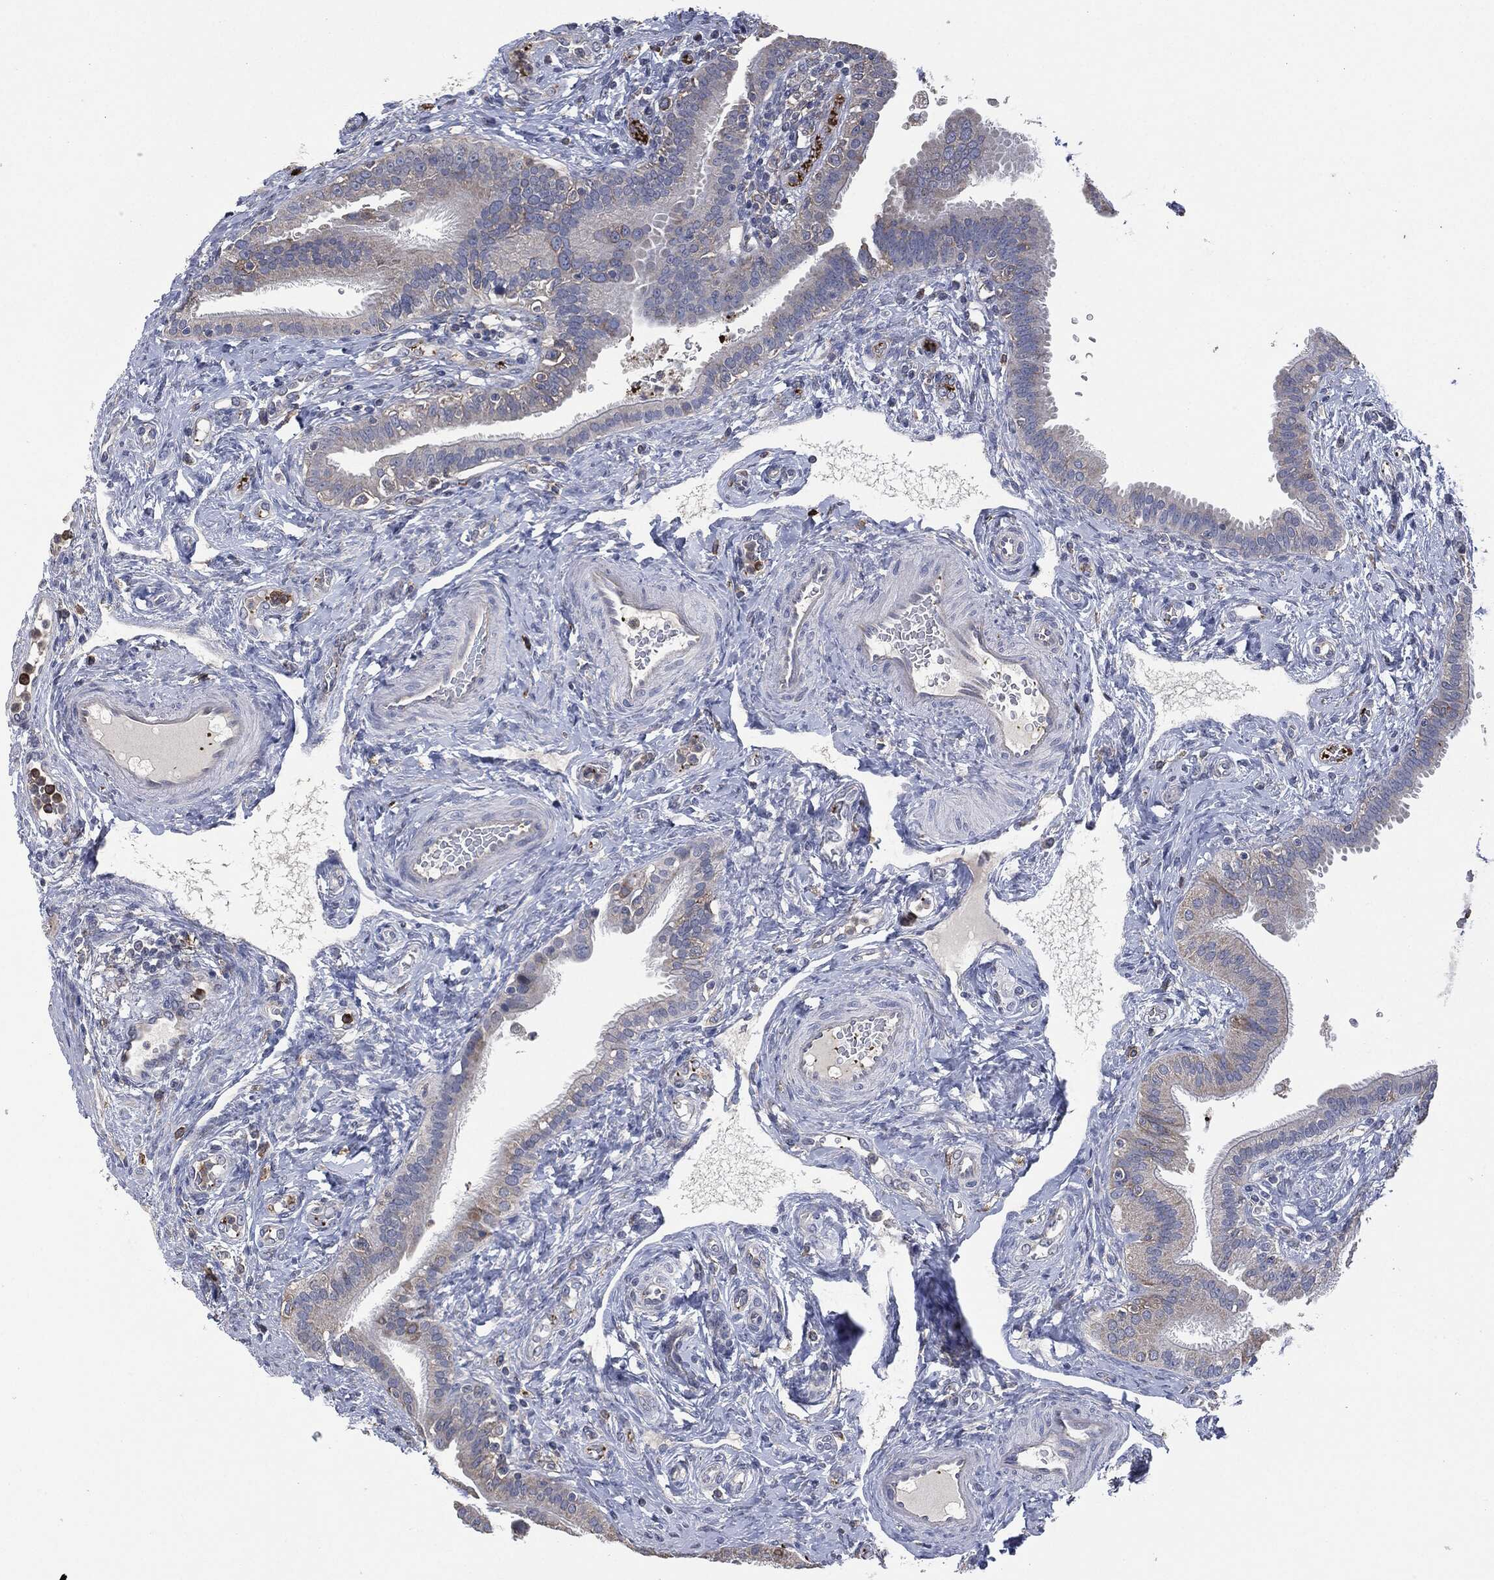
{"staining": {"intensity": "weak", "quantity": "<25%", "location": "cytoplasmic/membranous"}, "tissue": "fallopian tube", "cell_type": "Glandular cells", "image_type": "normal", "snomed": [{"axis": "morphology", "description": "Normal tissue, NOS"}, {"axis": "topography", "description": "Fallopian tube"}], "caption": "DAB immunohistochemical staining of normal fallopian tube exhibits no significant positivity in glandular cells.", "gene": "CD33", "patient": {"sex": "female", "age": 41}}